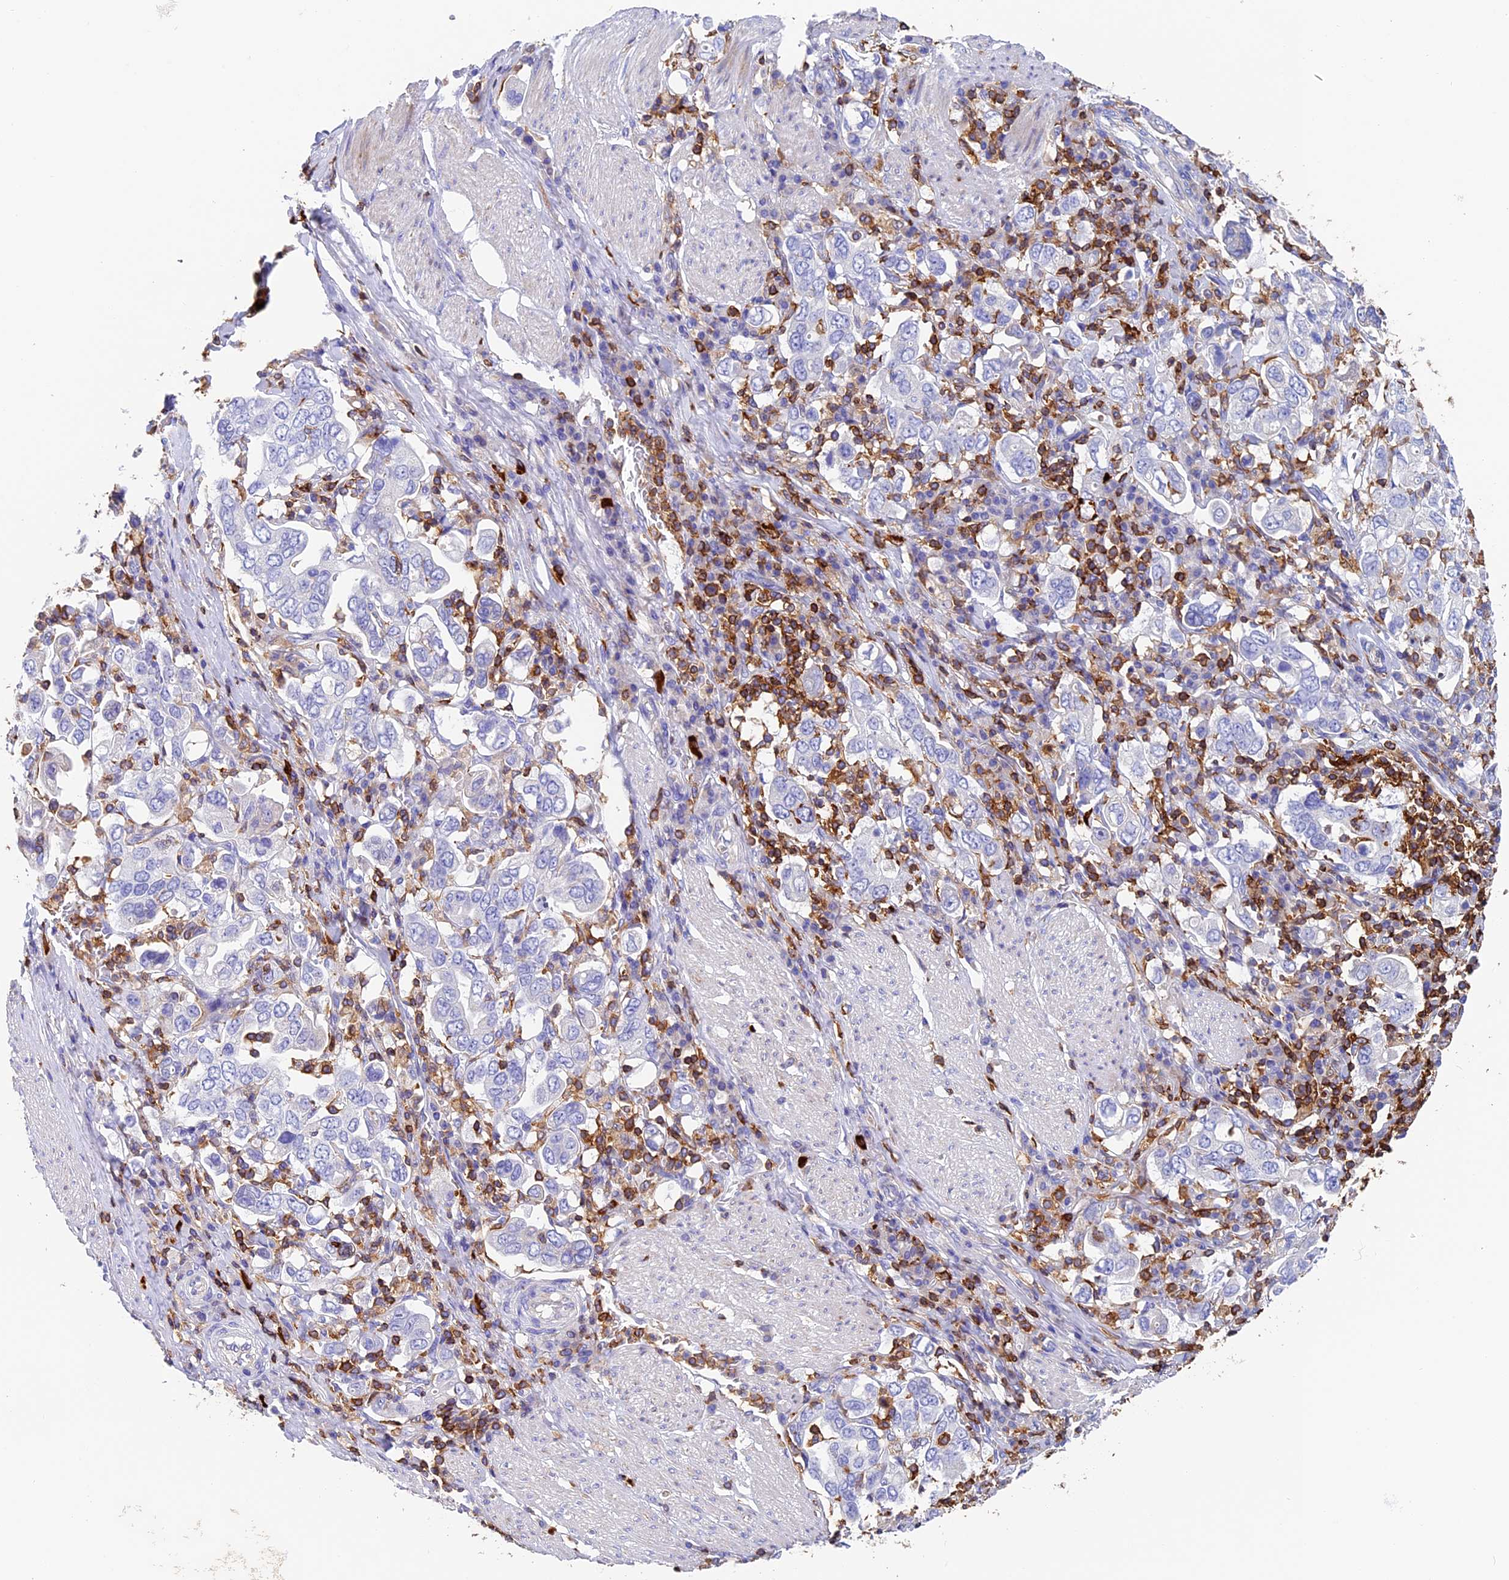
{"staining": {"intensity": "negative", "quantity": "none", "location": "none"}, "tissue": "stomach cancer", "cell_type": "Tumor cells", "image_type": "cancer", "snomed": [{"axis": "morphology", "description": "Adenocarcinoma, NOS"}, {"axis": "topography", "description": "Stomach, upper"}], "caption": "Stomach adenocarcinoma stained for a protein using immunohistochemistry shows no positivity tumor cells.", "gene": "ADAT1", "patient": {"sex": "male", "age": 62}}